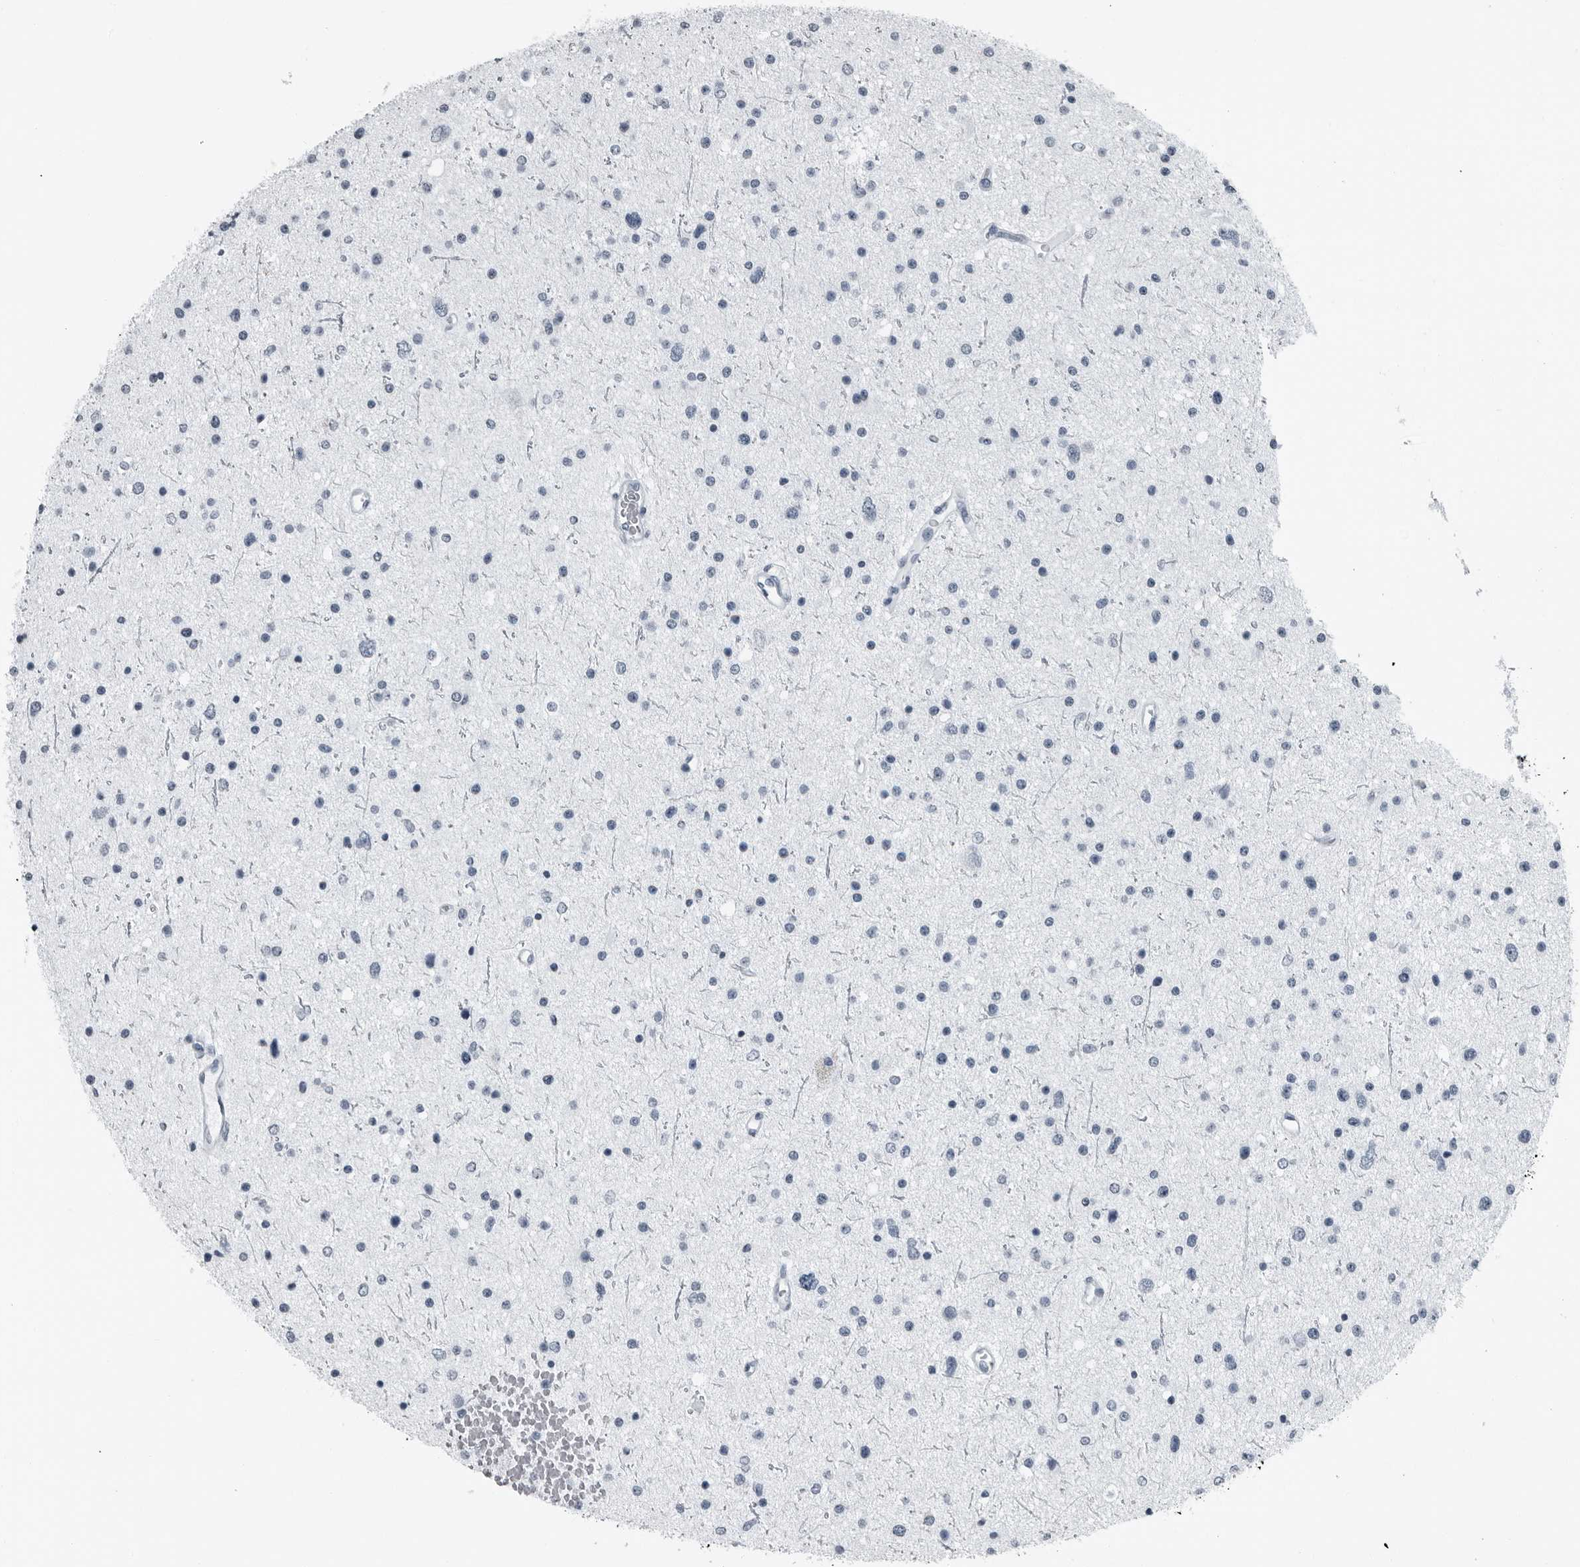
{"staining": {"intensity": "negative", "quantity": "none", "location": "none"}, "tissue": "glioma", "cell_type": "Tumor cells", "image_type": "cancer", "snomed": [{"axis": "morphology", "description": "Glioma, malignant, Low grade"}, {"axis": "topography", "description": "Brain"}], "caption": "Tumor cells are negative for brown protein staining in glioma.", "gene": "PRSS1", "patient": {"sex": "female", "age": 37}}